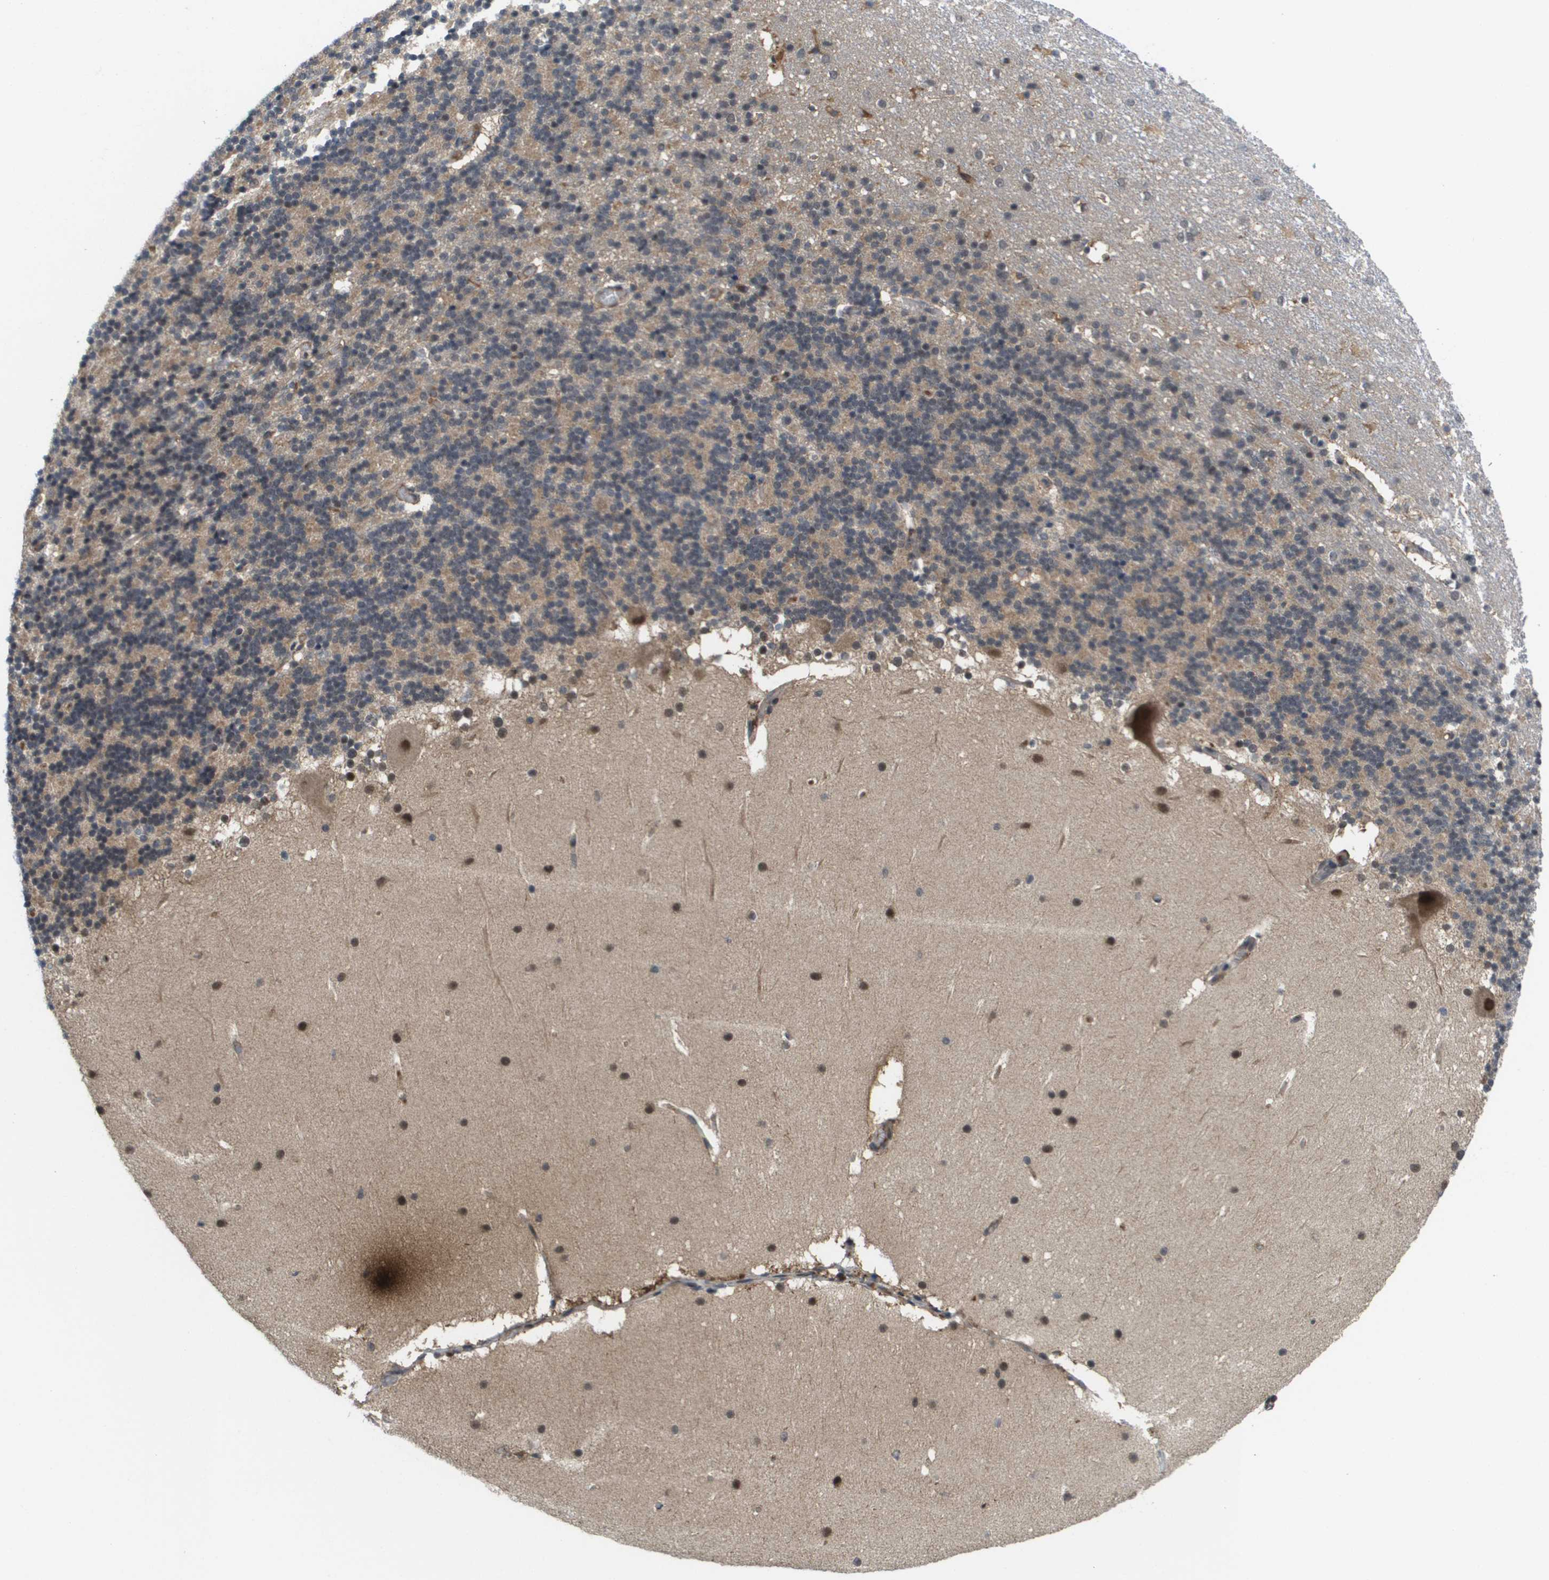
{"staining": {"intensity": "weak", "quantity": "<25%", "location": "cytoplasmic/membranous,nuclear"}, "tissue": "cerebellum", "cell_type": "Cells in granular layer", "image_type": "normal", "snomed": [{"axis": "morphology", "description": "Normal tissue, NOS"}, {"axis": "topography", "description": "Cerebellum"}], "caption": "This is a photomicrograph of immunohistochemistry staining of normal cerebellum, which shows no positivity in cells in granular layer. The staining was performed using DAB (3,3'-diaminobenzidine) to visualize the protein expression in brown, while the nuclei were stained in blue with hematoxylin (Magnification: 20x).", "gene": "AMBRA1", "patient": {"sex": "female", "age": 19}}